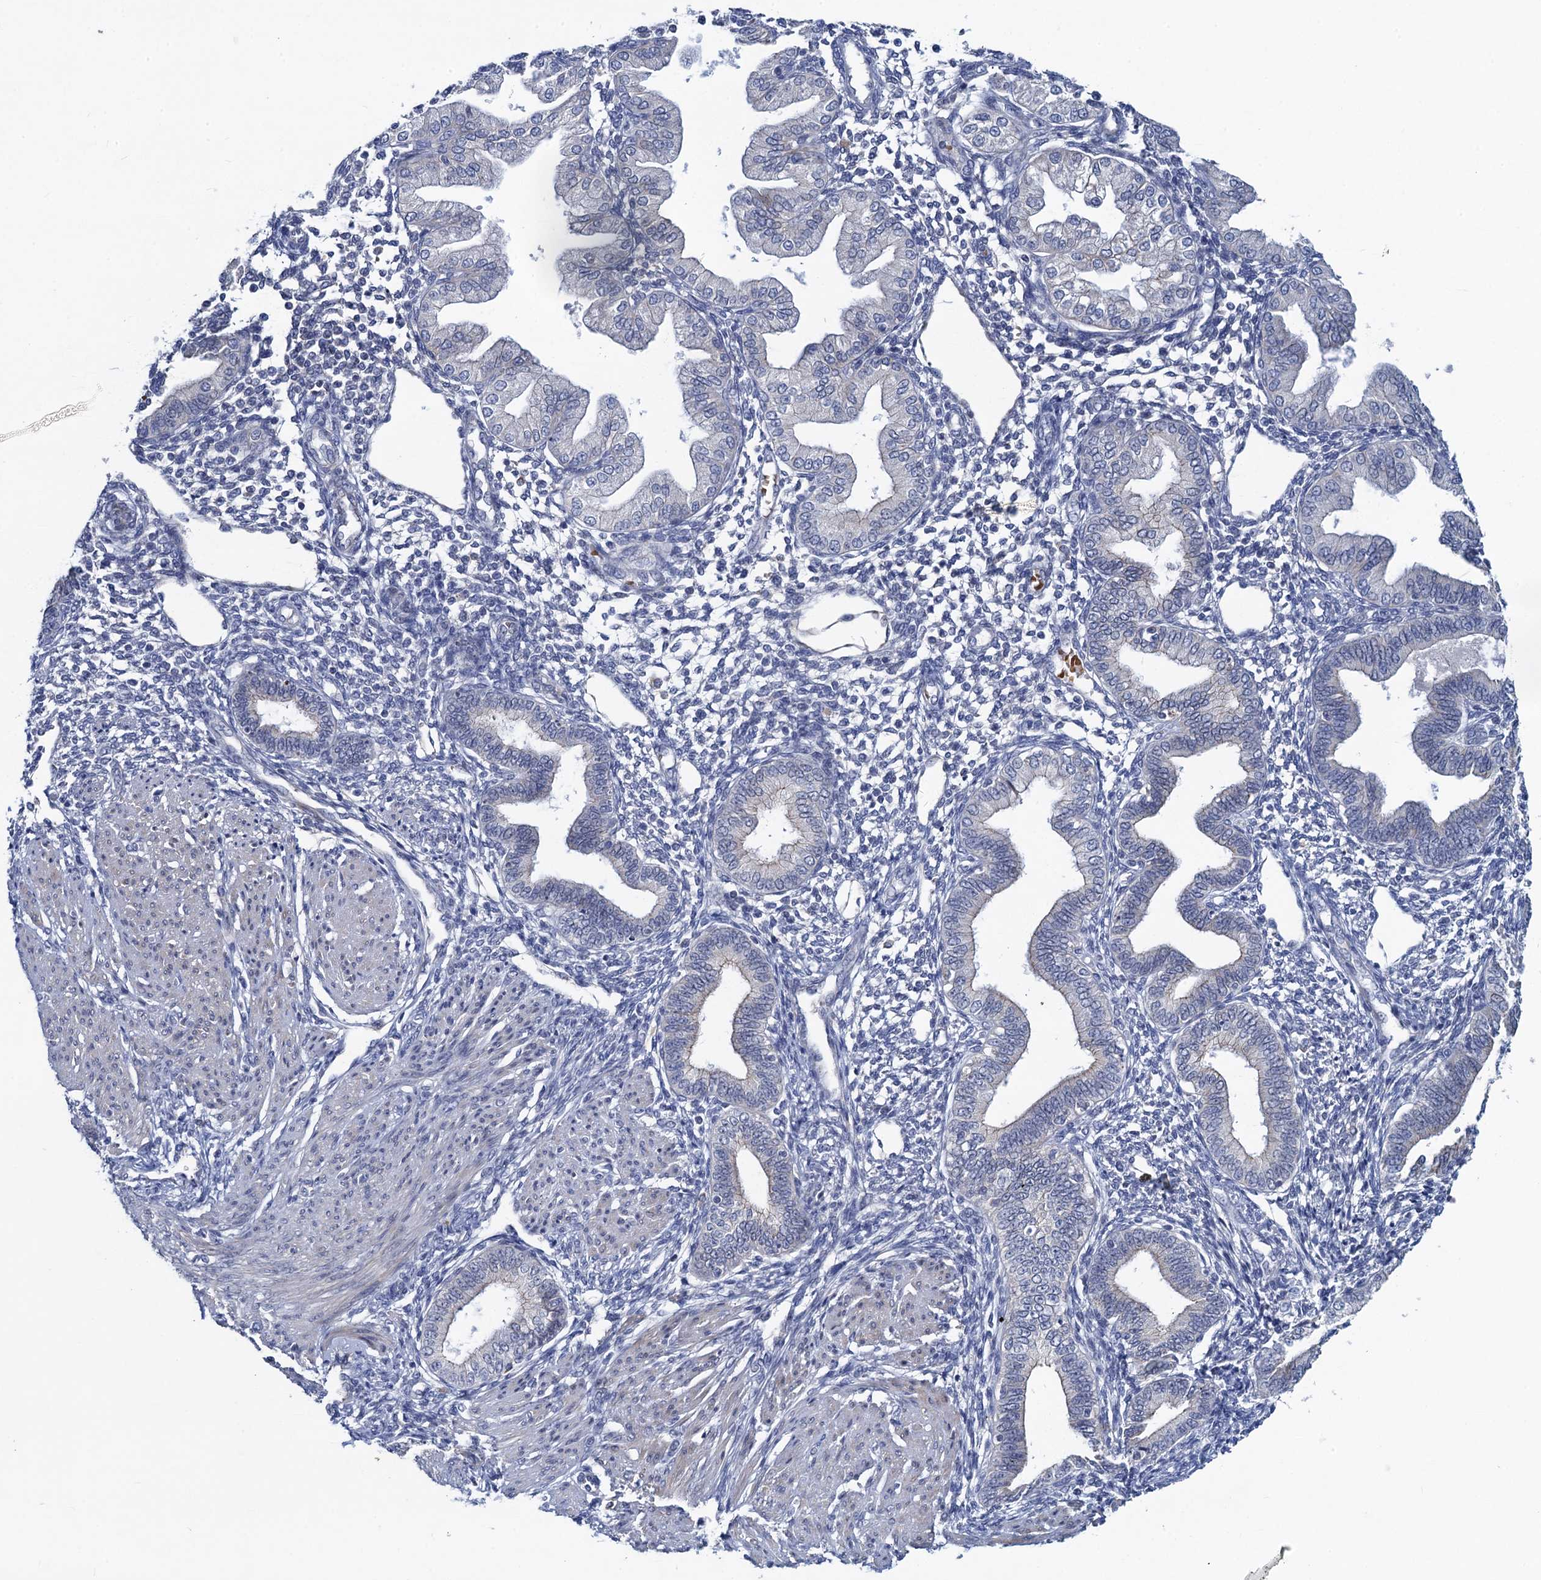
{"staining": {"intensity": "negative", "quantity": "none", "location": "none"}, "tissue": "endometrium", "cell_type": "Cells in endometrial stroma", "image_type": "normal", "snomed": [{"axis": "morphology", "description": "Normal tissue, NOS"}, {"axis": "topography", "description": "Endometrium"}], "caption": "A micrograph of human endometrium is negative for staining in cells in endometrial stroma. (Stains: DAB immunohistochemistry (IHC) with hematoxylin counter stain, Microscopy: brightfield microscopy at high magnification).", "gene": "ATOSA", "patient": {"sex": "female", "age": 53}}